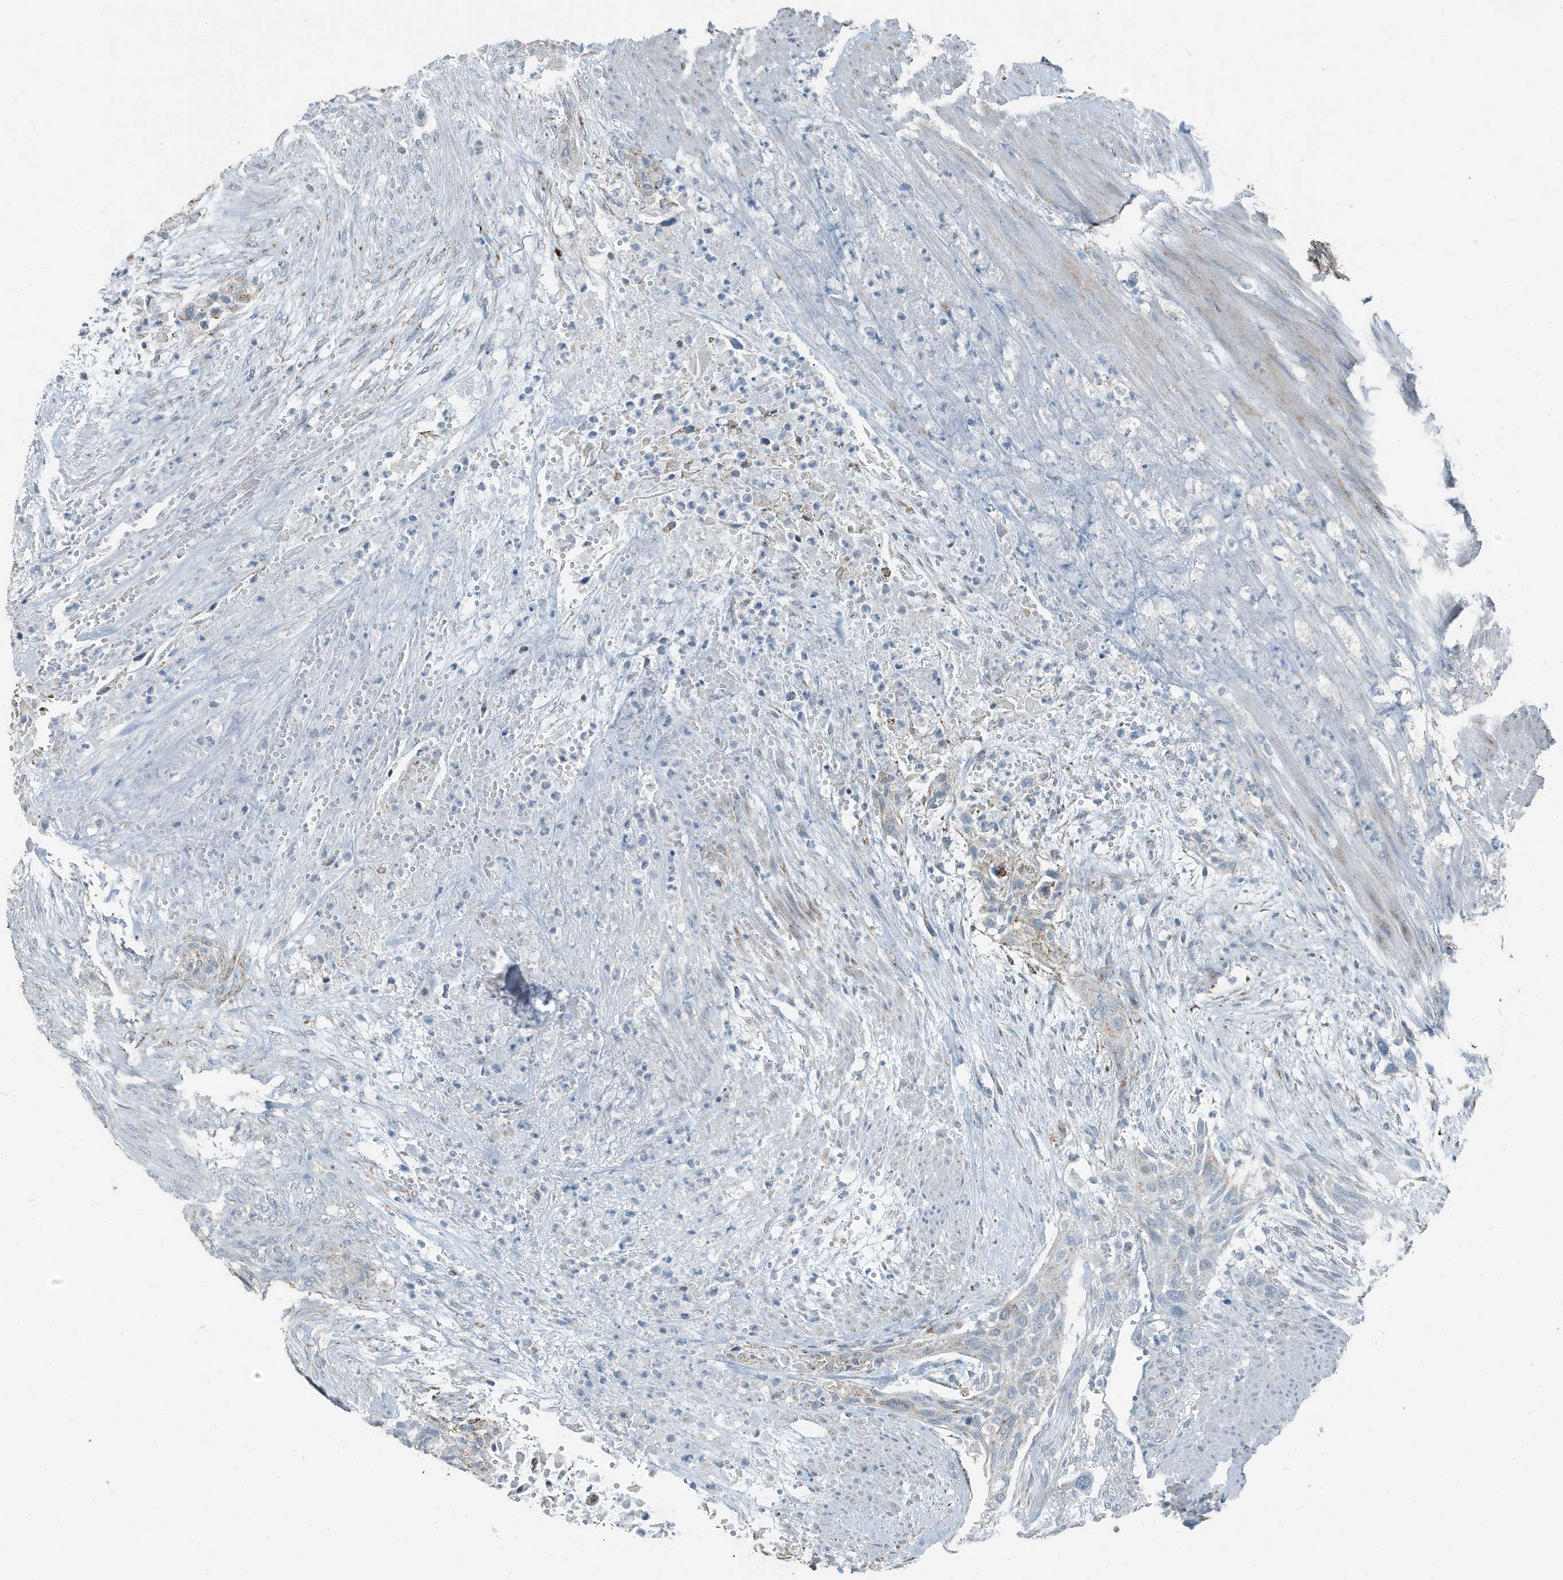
{"staining": {"intensity": "moderate", "quantity": "25%-75%", "location": "cytoplasmic/membranous"}, "tissue": "urothelial cancer", "cell_type": "Tumor cells", "image_type": "cancer", "snomed": [{"axis": "morphology", "description": "Urothelial carcinoma, High grade"}, {"axis": "topography", "description": "Urinary bladder"}], "caption": "Brown immunohistochemical staining in urothelial carcinoma (high-grade) reveals moderate cytoplasmic/membranous staining in about 25%-75% of tumor cells.", "gene": "FAM162A", "patient": {"sex": "male", "age": 35}}